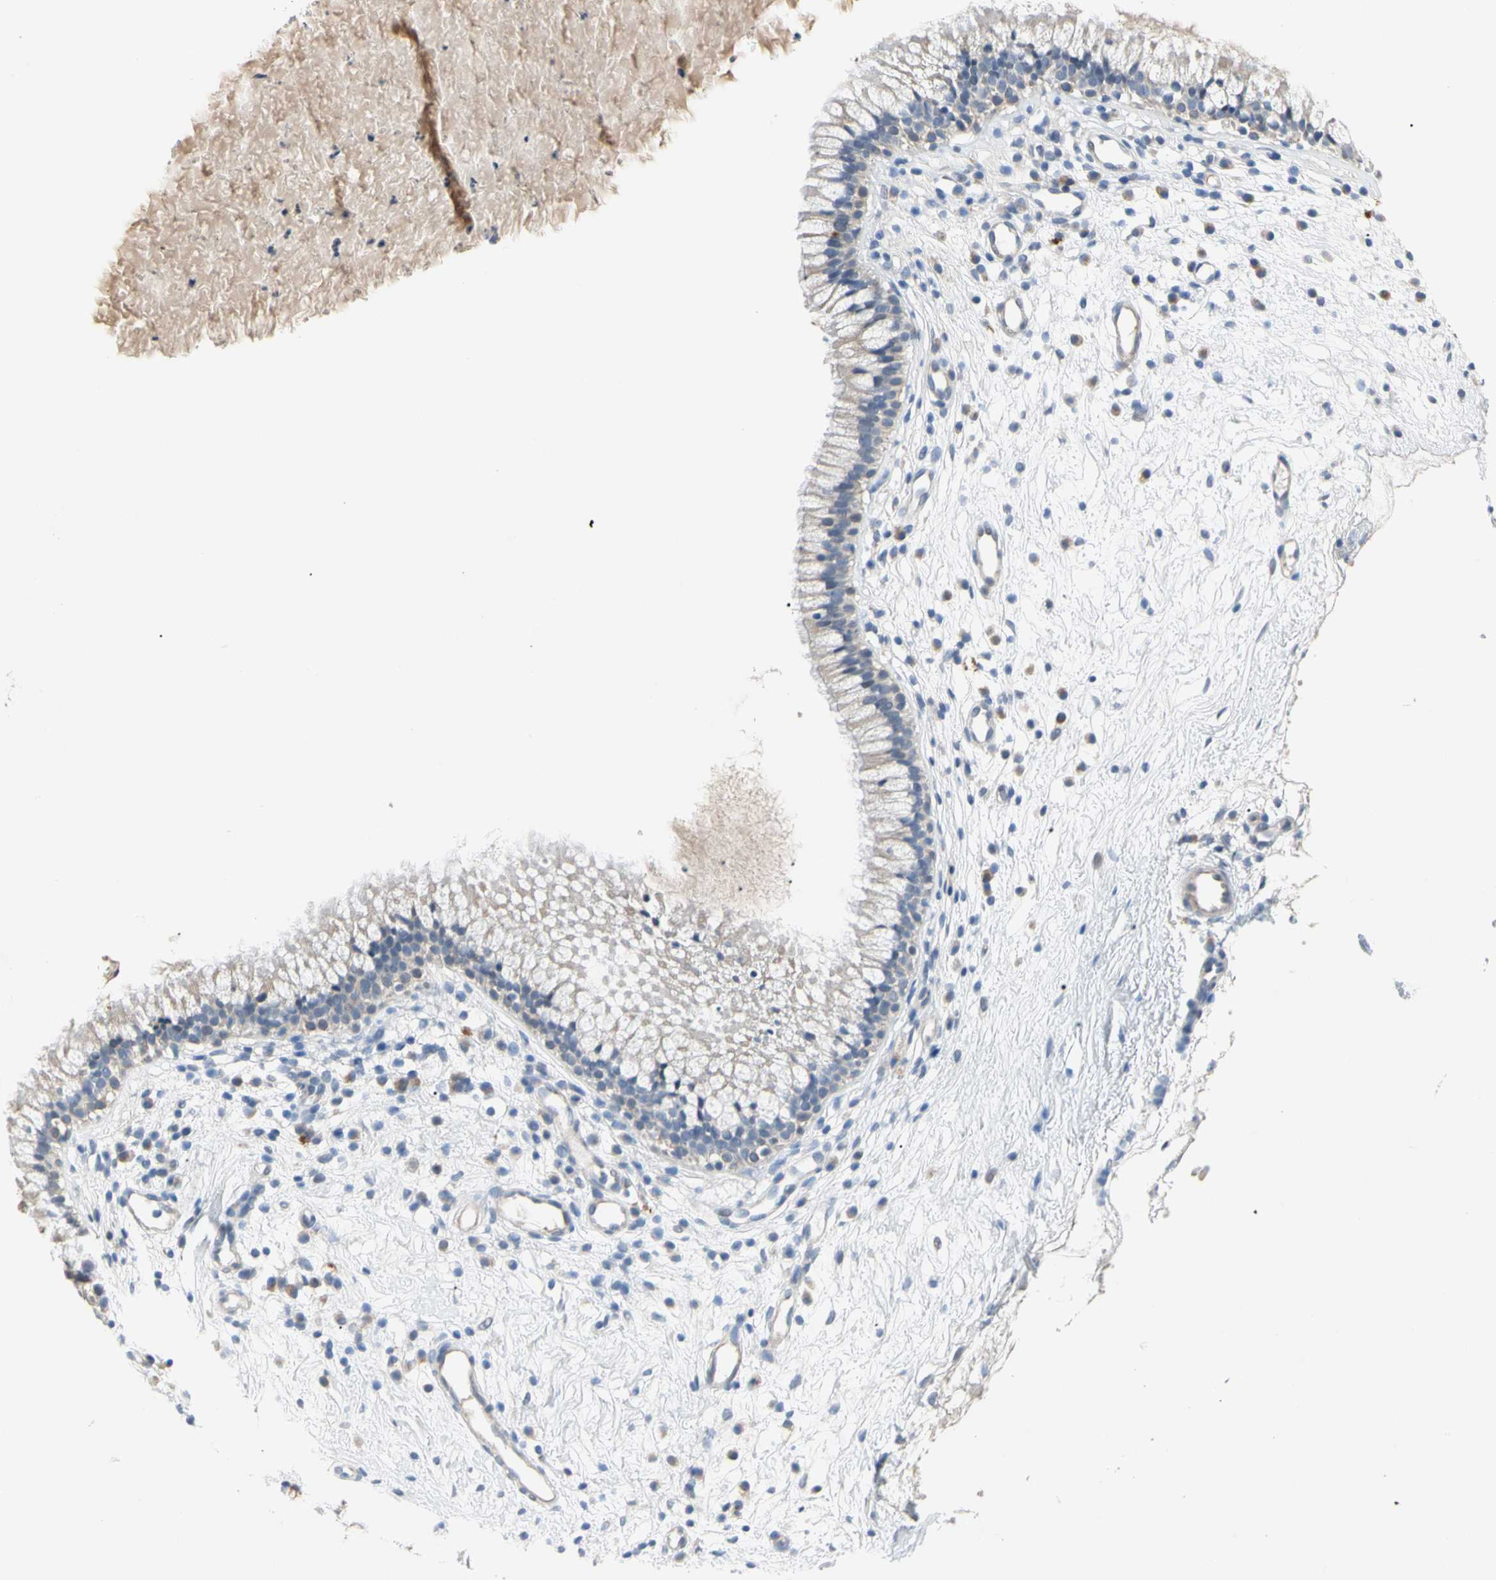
{"staining": {"intensity": "strong", "quantity": "<25%", "location": "cytoplasmic/membranous"}, "tissue": "nasopharynx", "cell_type": "Respiratory epithelial cells", "image_type": "normal", "snomed": [{"axis": "morphology", "description": "Normal tissue, NOS"}, {"axis": "topography", "description": "Nasopharynx"}], "caption": "Immunohistochemistry of unremarkable human nasopharynx displays medium levels of strong cytoplasmic/membranous expression in about <25% of respiratory epithelial cells.", "gene": "PRSS21", "patient": {"sex": "male", "age": 21}}